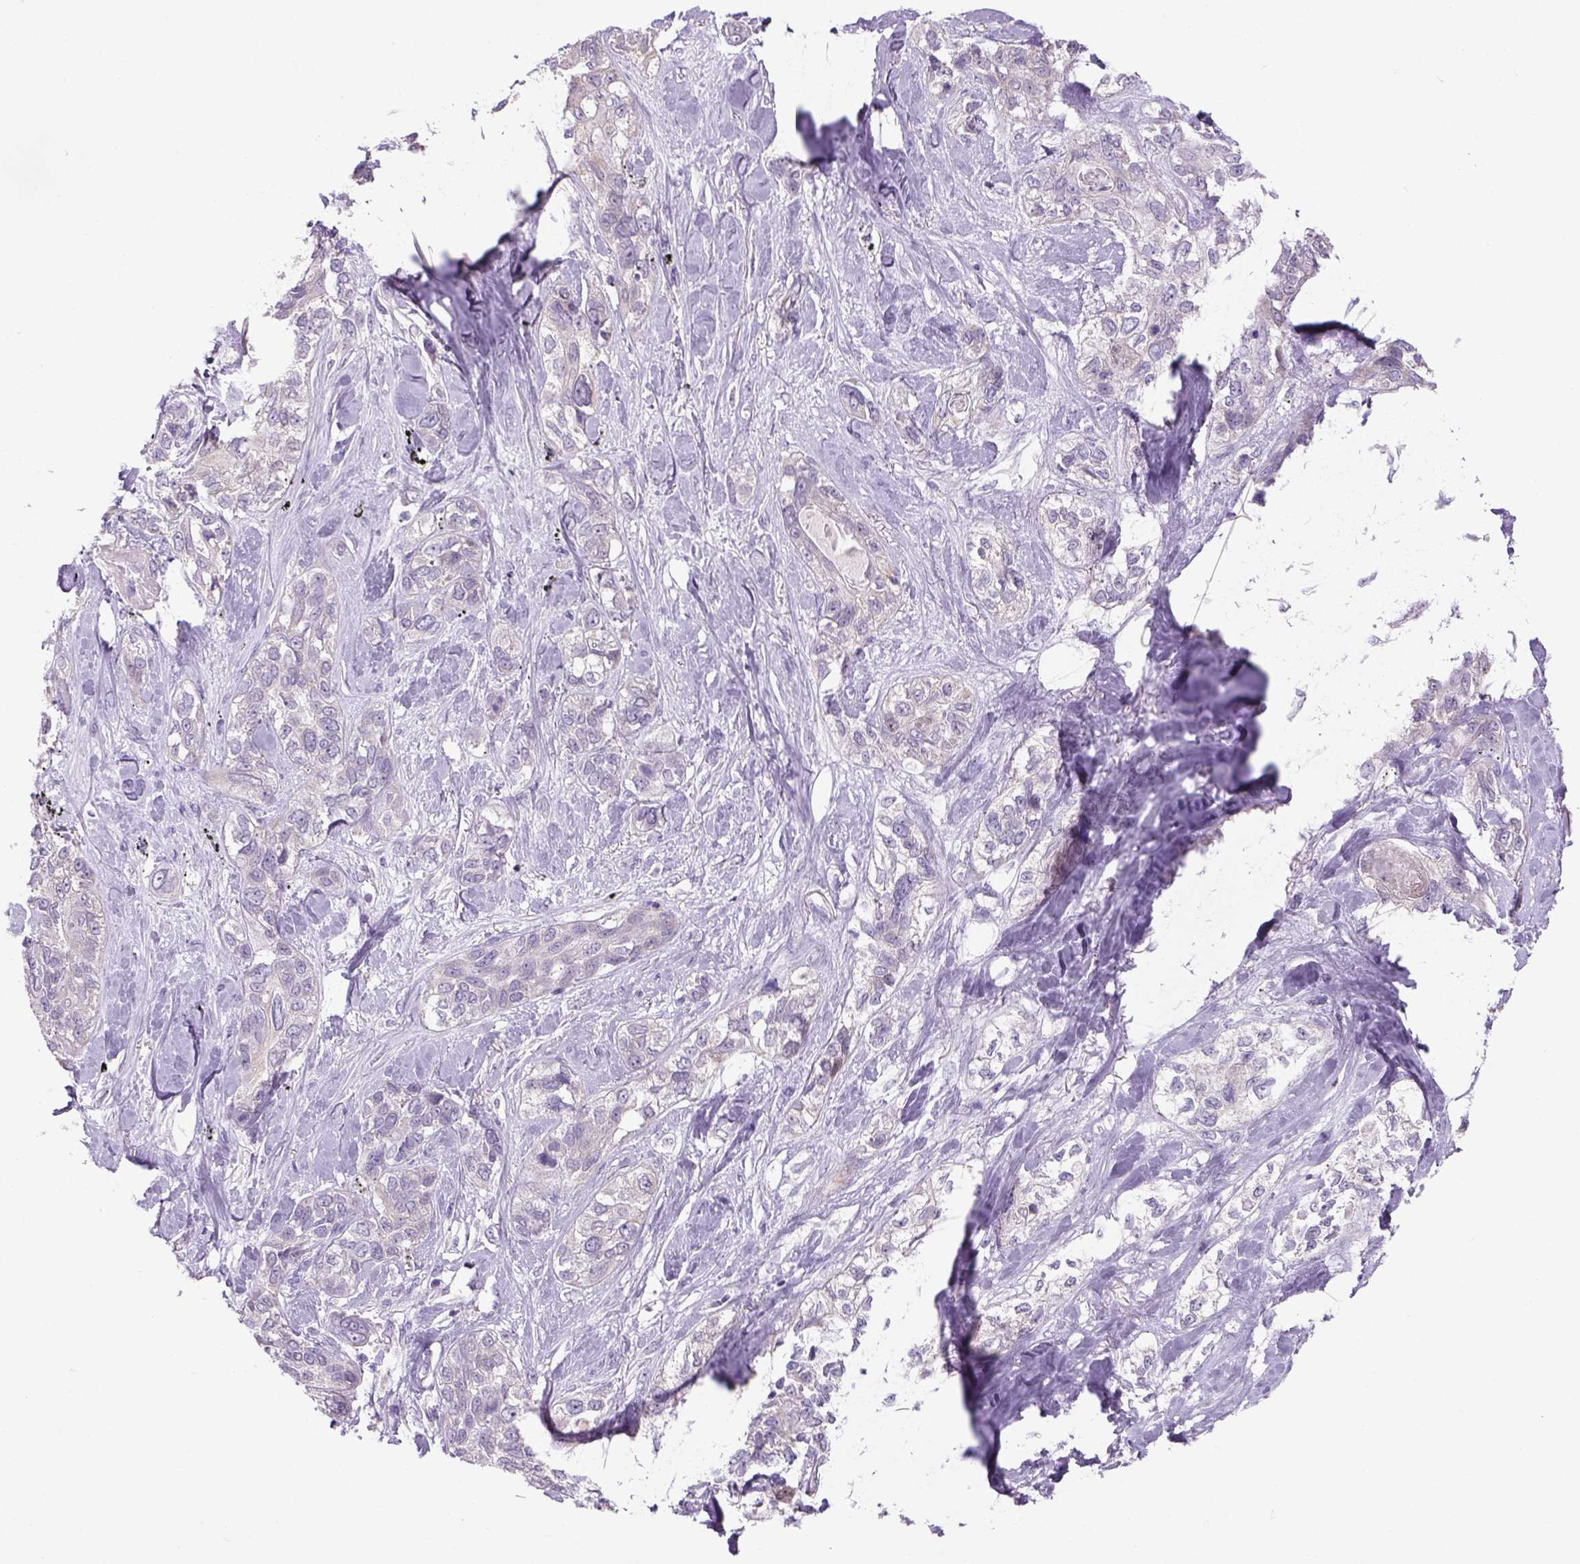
{"staining": {"intensity": "negative", "quantity": "none", "location": "none"}, "tissue": "lung cancer", "cell_type": "Tumor cells", "image_type": "cancer", "snomed": [{"axis": "morphology", "description": "Squamous cell carcinoma, NOS"}, {"axis": "topography", "description": "Lung"}], "caption": "Immunohistochemistry (IHC) of human lung cancer (squamous cell carcinoma) demonstrates no positivity in tumor cells.", "gene": "ADGRV1", "patient": {"sex": "female", "age": 70}}